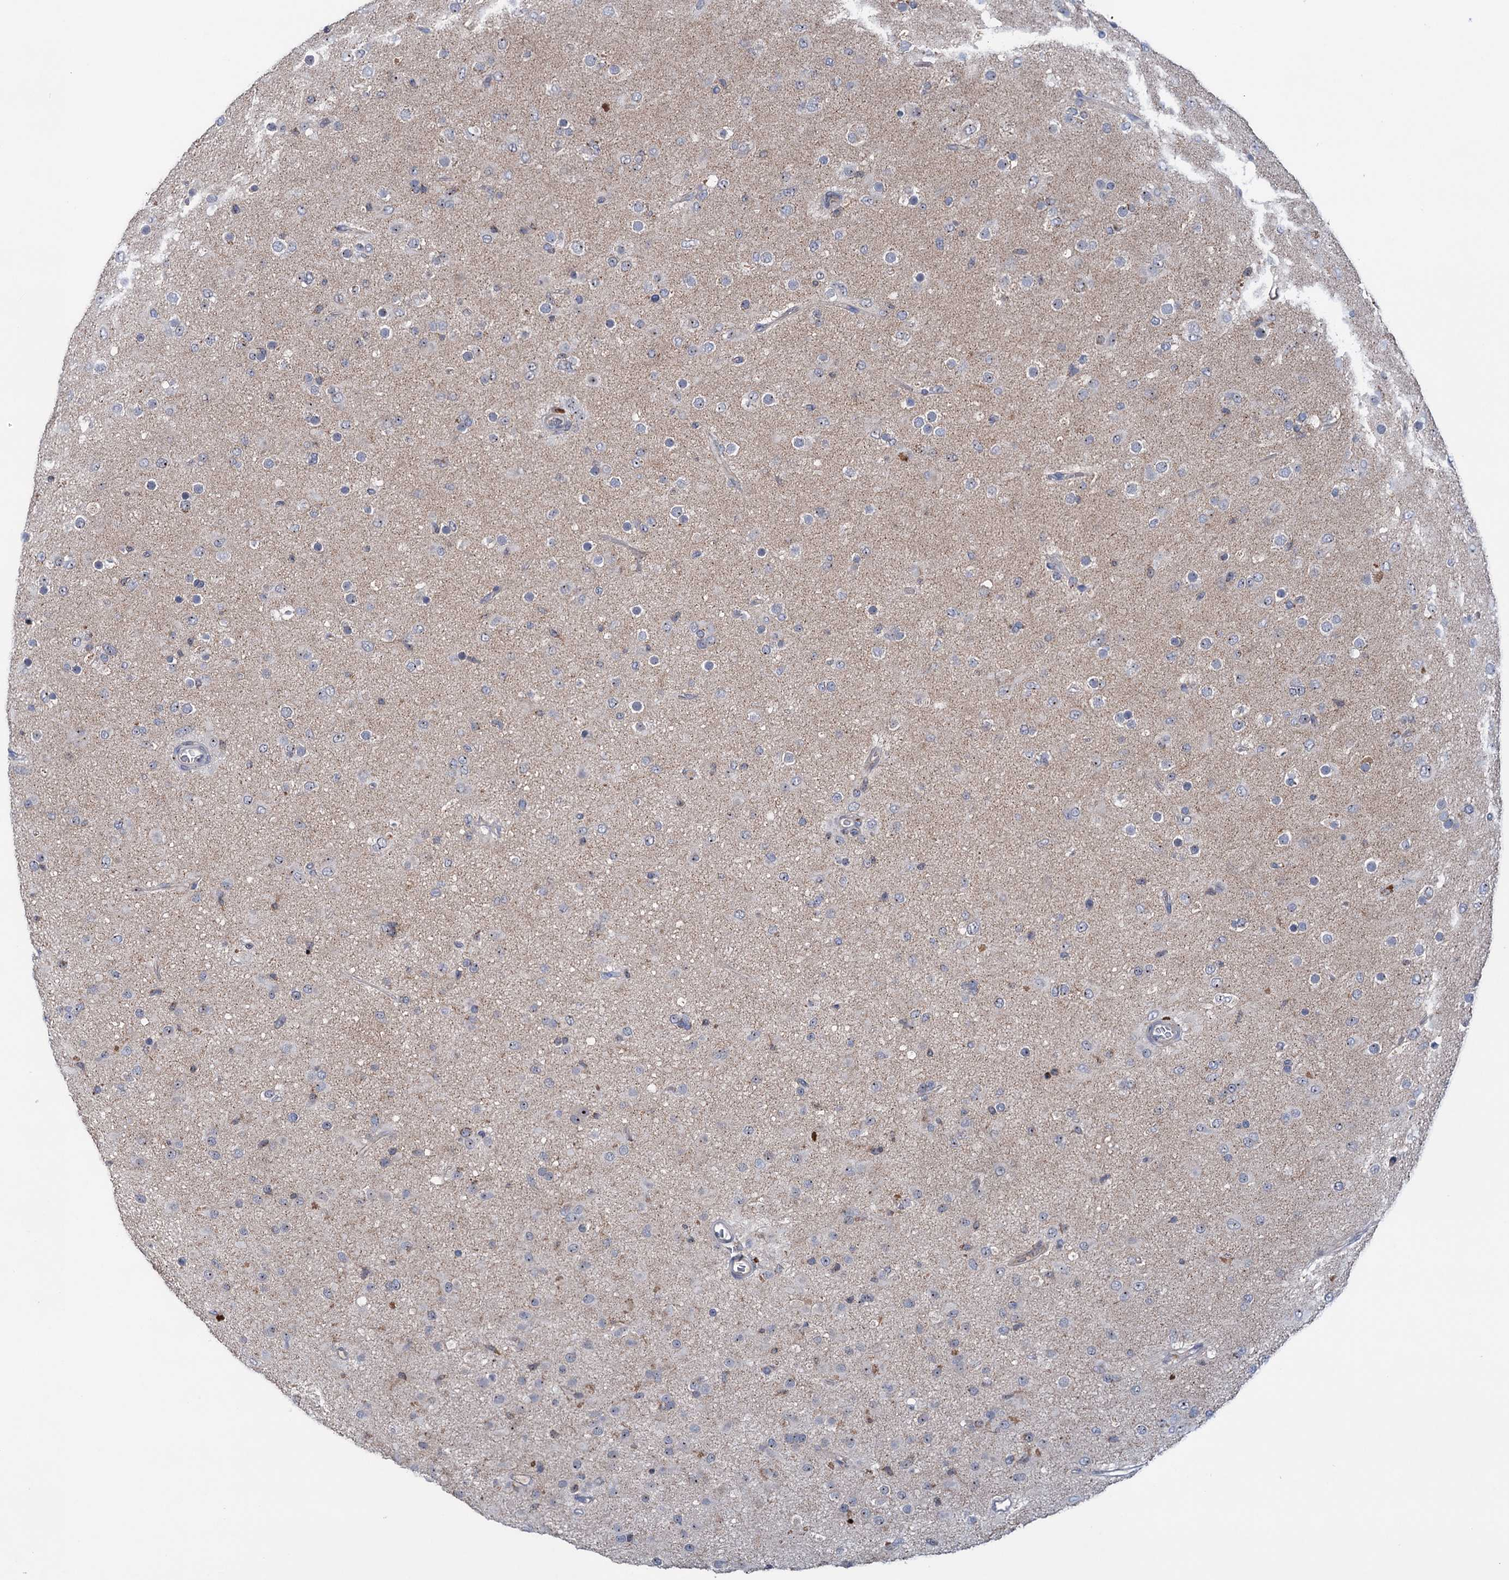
{"staining": {"intensity": "moderate", "quantity": "<25%", "location": "nuclear"}, "tissue": "glioma", "cell_type": "Tumor cells", "image_type": "cancer", "snomed": [{"axis": "morphology", "description": "Glioma, malignant, Low grade"}, {"axis": "topography", "description": "Brain"}], "caption": "Protein staining of glioma tissue shows moderate nuclear positivity in about <25% of tumor cells.", "gene": "HTR3B", "patient": {"sex": "male", "age": 65}}